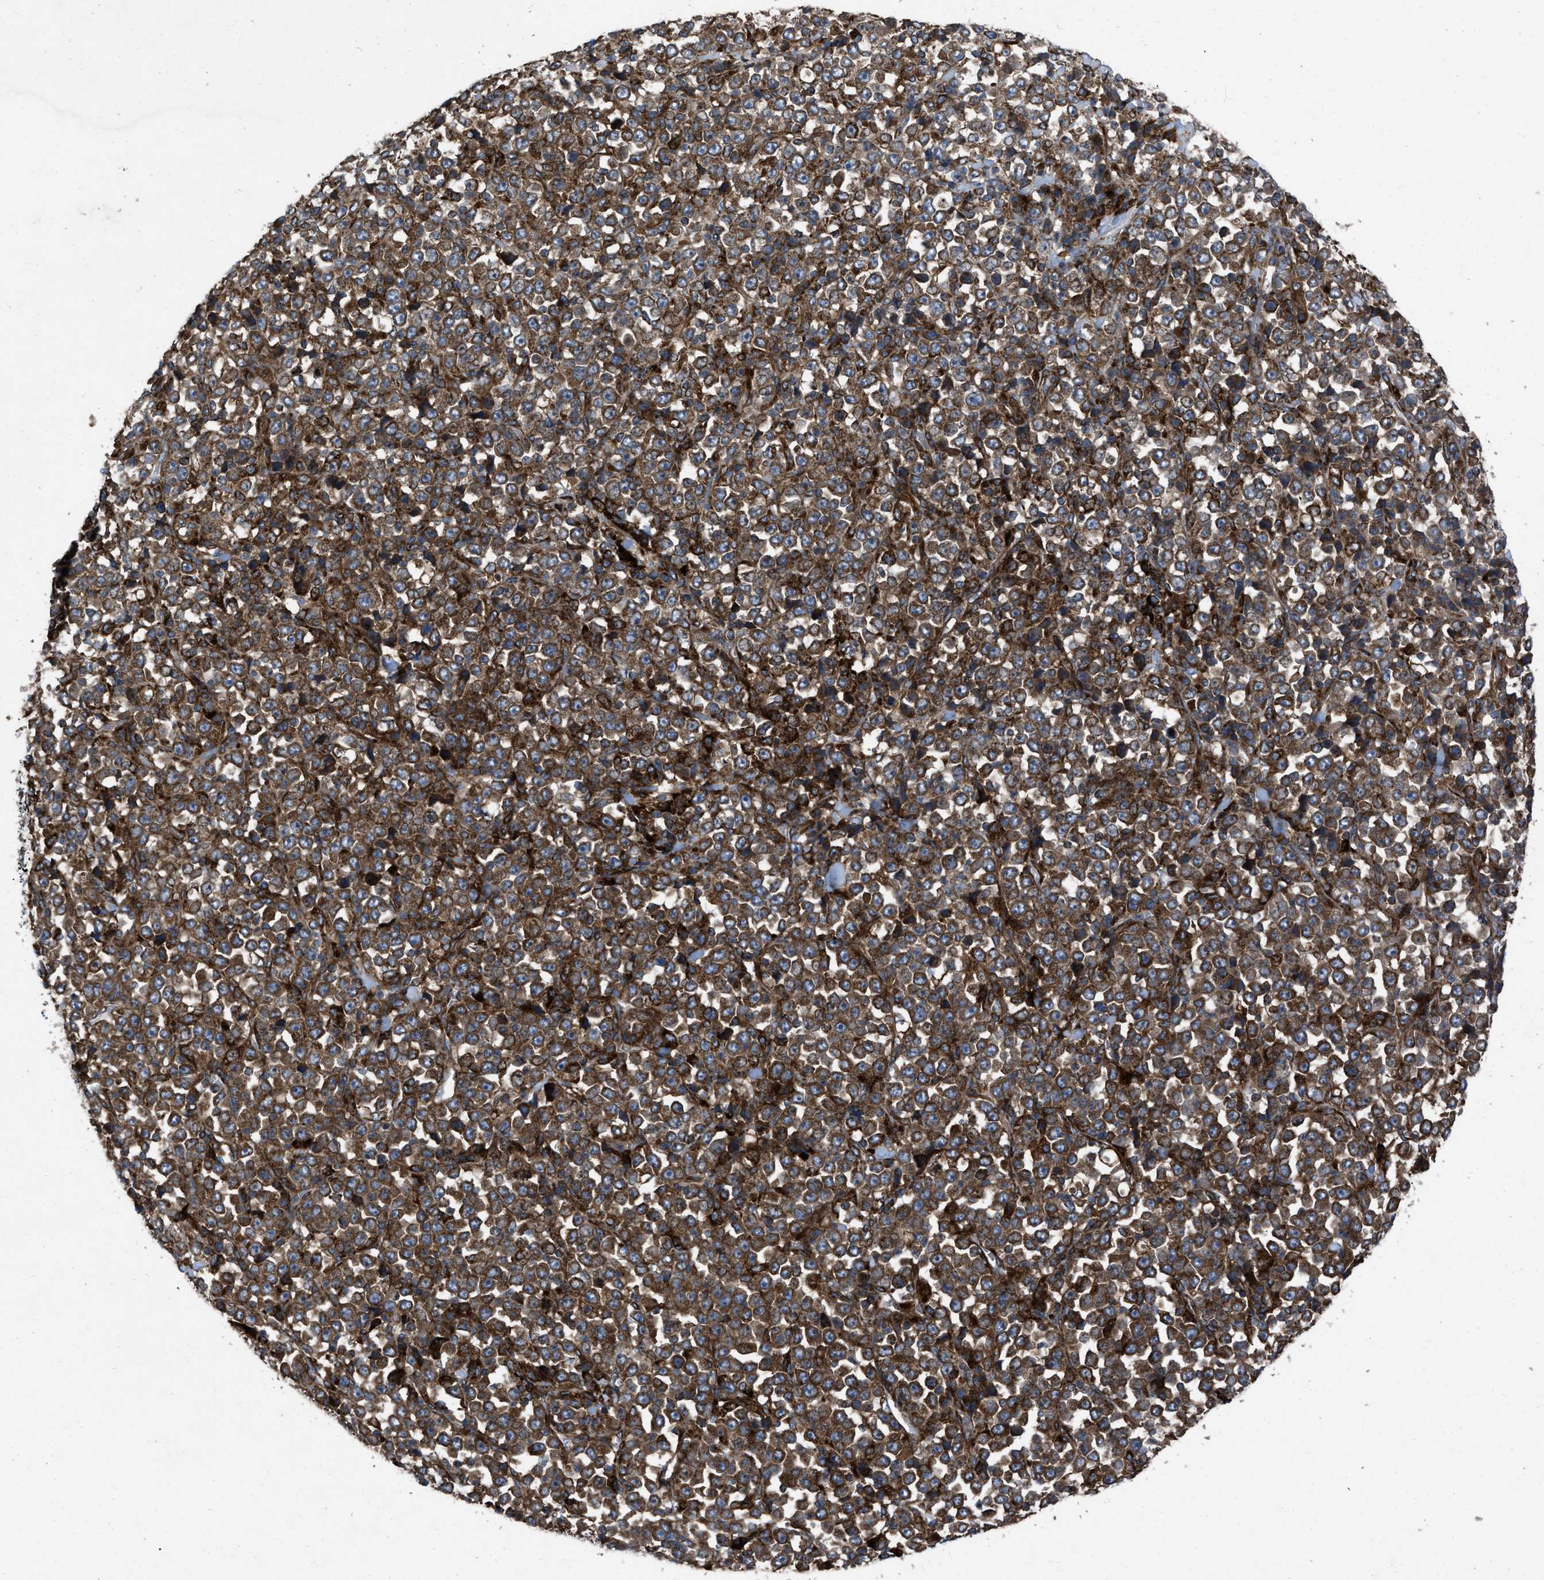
{"staining": {"intensity": "strong", "quantity": ">75%", "location": "cytoplasmic/membranous"}, "tissue": "stomach cancer", "cell_type": "Tumor cells", "image_type": "cancer", "snomed": [{"axis": "morphology", "description": "Normal tissue, NOS"}, {"axis": "morphology", "description": "Adenocarcinoma, NOS"}, {"axis": "topography", "description": "Stomach, upper"}, {"axis": "topography", "description": "Stomach"}], "caption": "Protein staining displays strong cytoplasmic/membranous expression in approximately >75% of tumor cells in adenocarcinoma (stomach).", "gene": "PER3", "patient": {"sex": "male", "age": 59}}